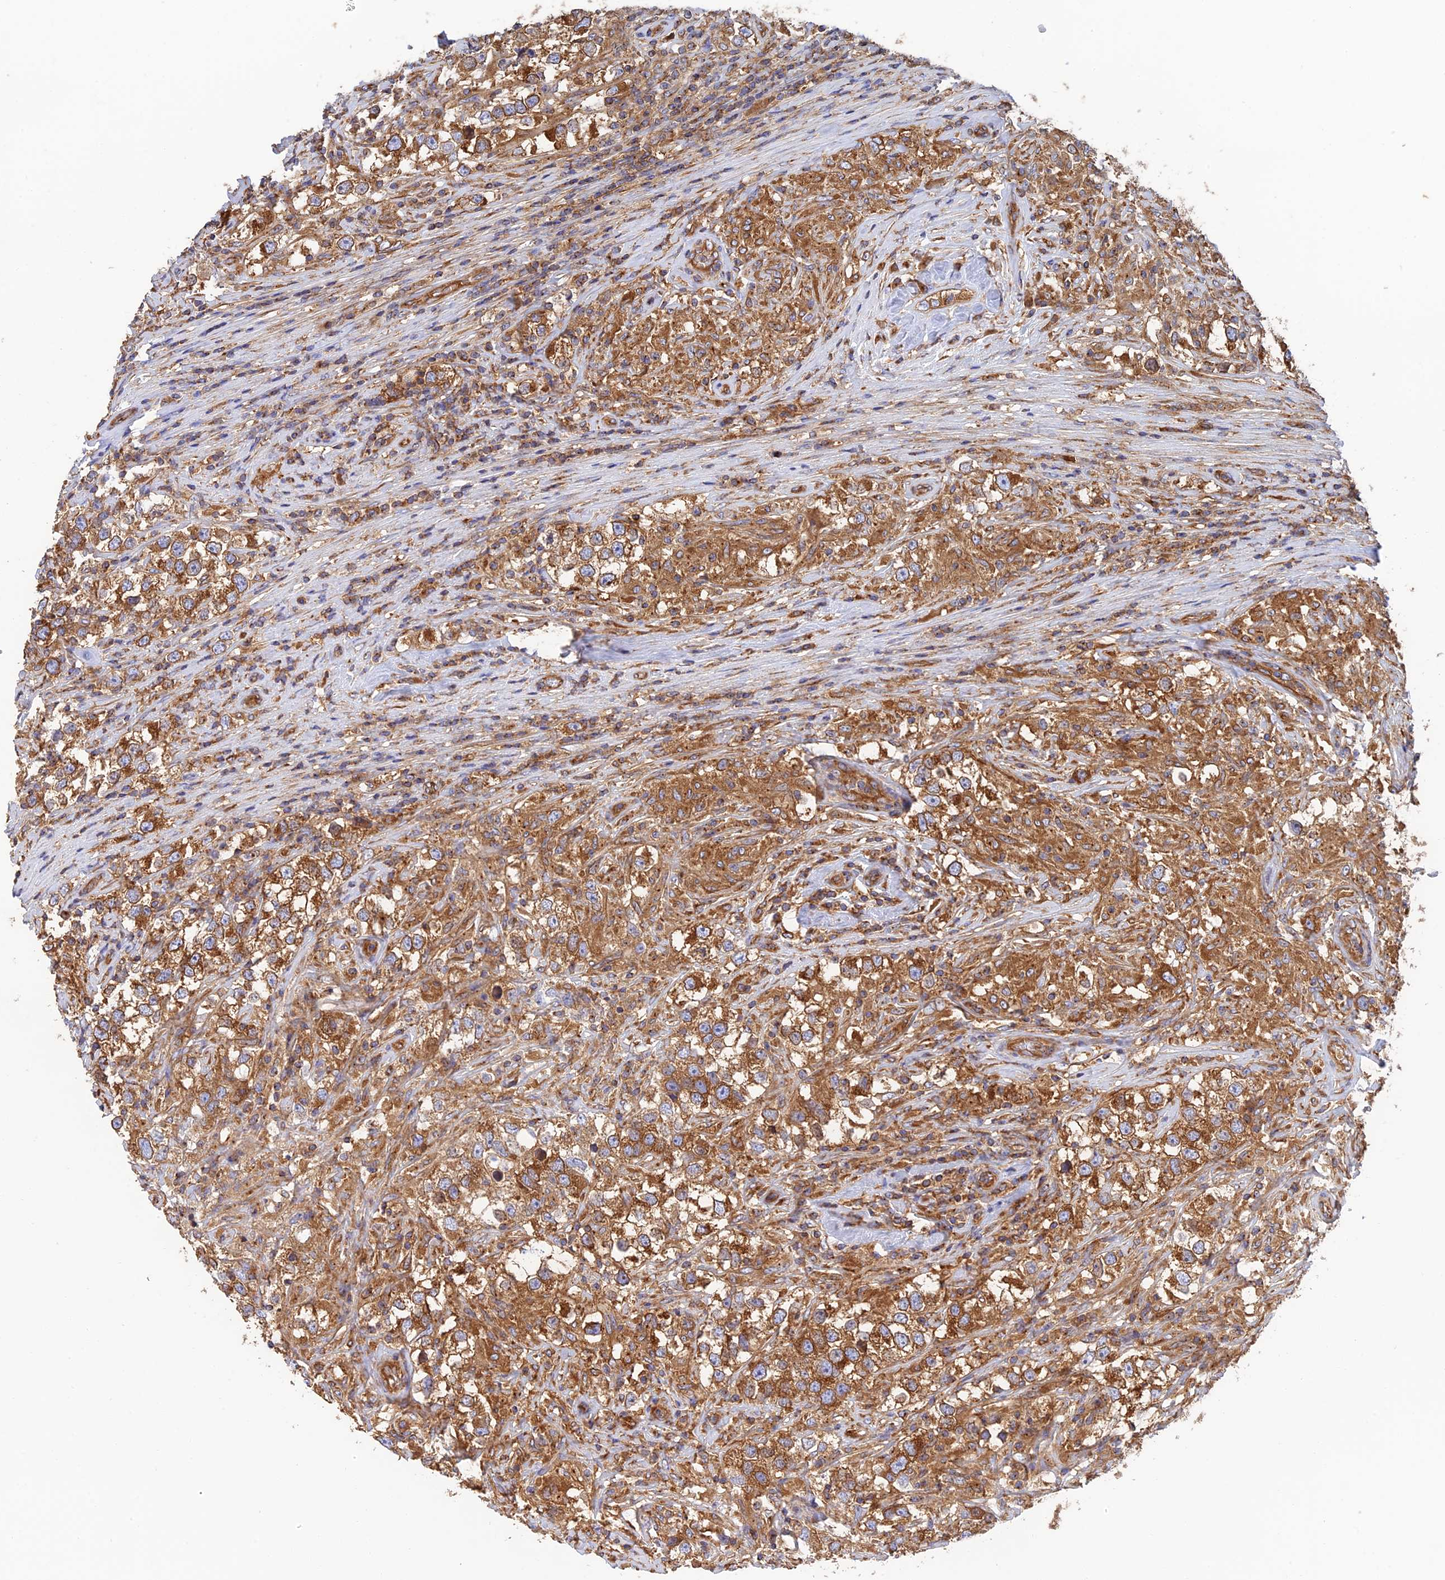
{"staining": {"intensity": "moderate", "quantity": ">75%", "location": "cytoplasmic/membranous"}, "tissue": "testis cancer", "cell_type": "Tumor cells", "image_type": "cancer", "snomed": [{"axis": "morphology", "description": "Seminoma, NOS"}, {"axis": "topography", "description": "Testis"}], "caption": "Immunohistochemistry (IHC) of human testis seminoma displays medium levels of moderate cytoplasmic/membranous expression in approximately >75% of tumor cells.", "gene": "DCTN2", "patient": {"sex": "male", "age": 46}}